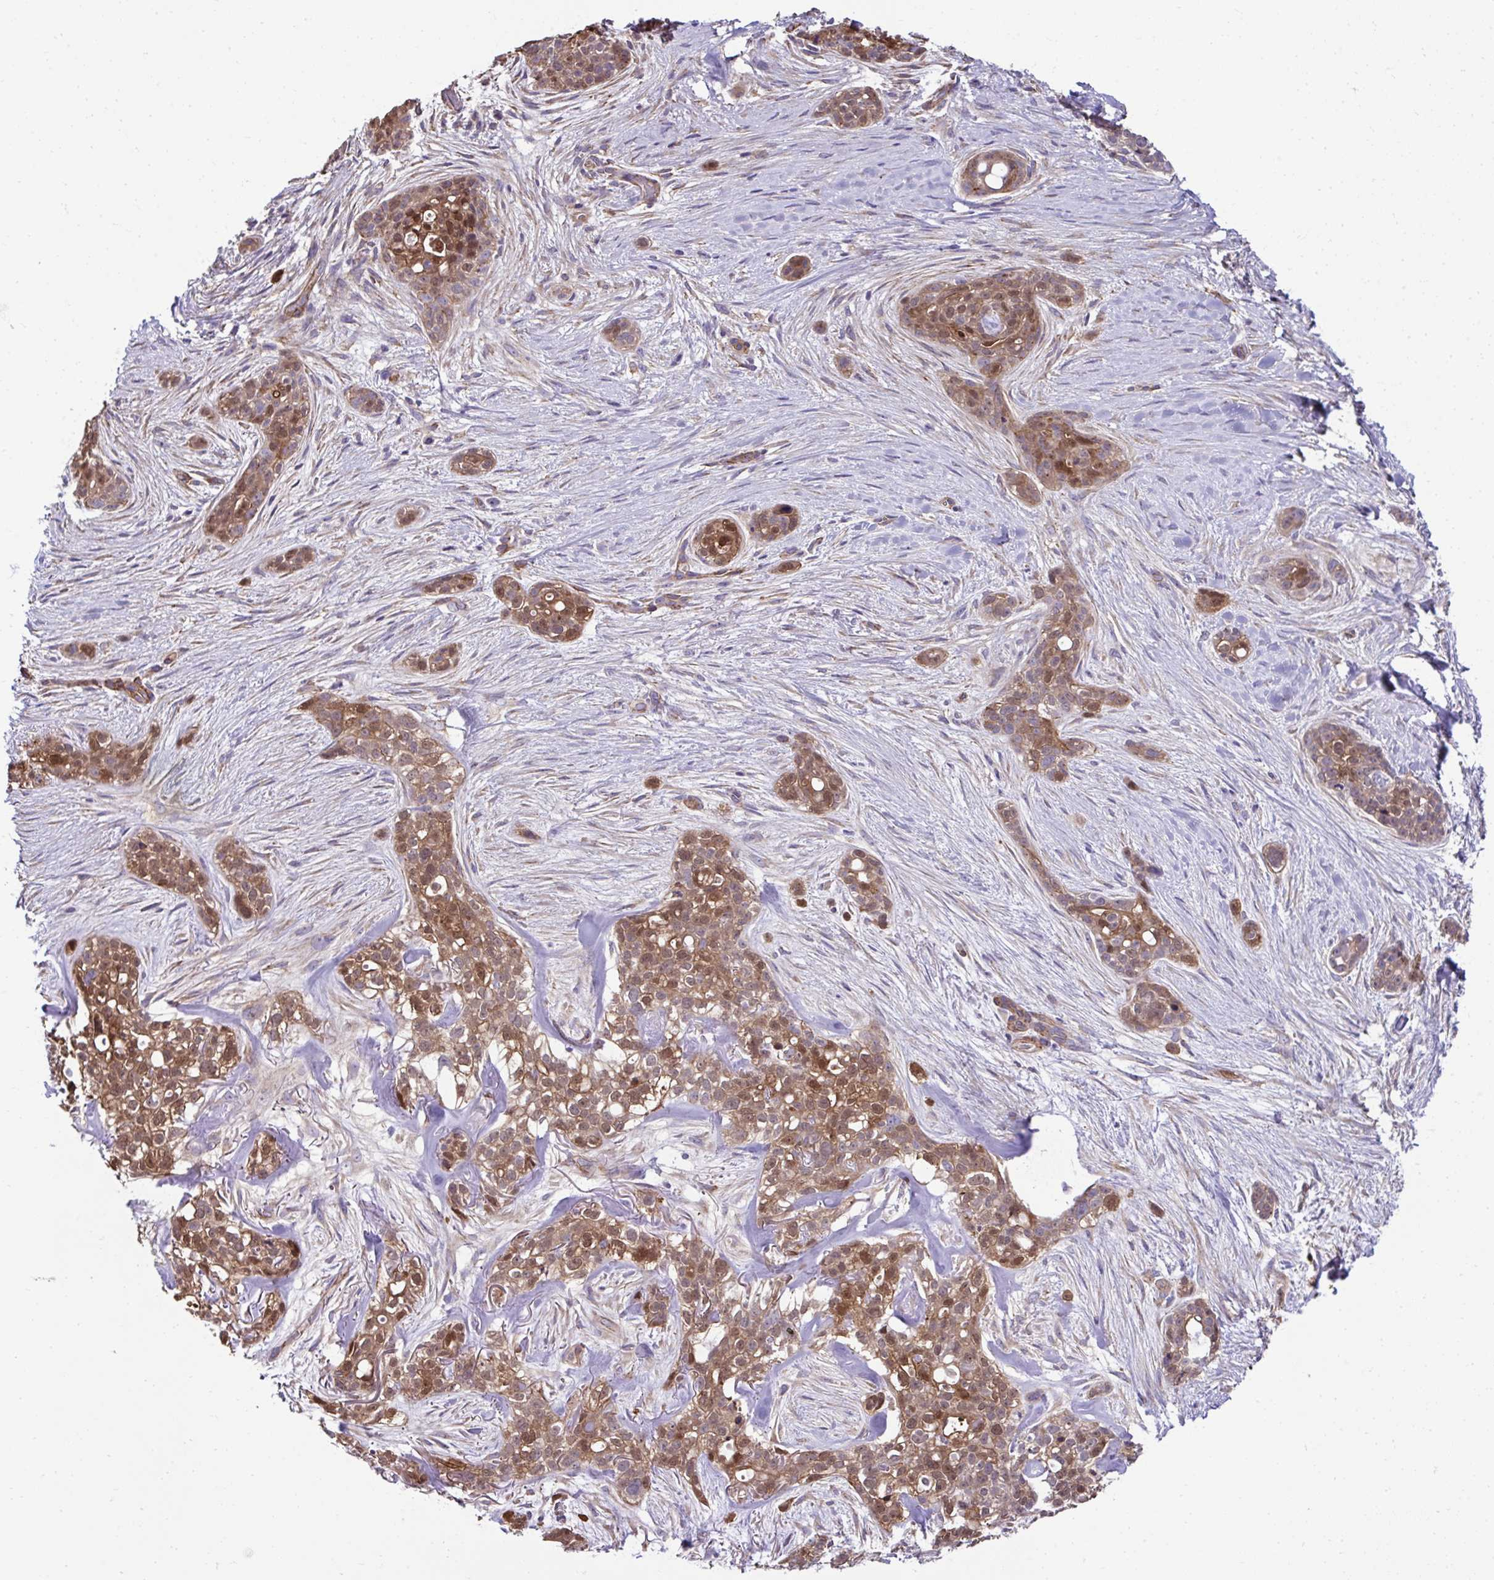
{"staining": {"intensity": "moderate", "quantity": ">75%", "location": "cytoplasmic/membranous,nuclear"}, "tissue": "skin cancer", "cell_type": "Tumor cells", "image_type": "cancer", "snomed": [{"axis": "morphology", "description": "Basal cell carcinoma"}, {"axis": "topography", "description": "Skin"}], "caption": "Skin cancer (basal cell carcinoma) tissue shows moderate cytoplasmic/membranous and nuclear positivity in about >75% of tumor cells, visualized by immunohistochemistry.", "gene": "TRIM52", "patient": {"sex": "female", "age": 79}}